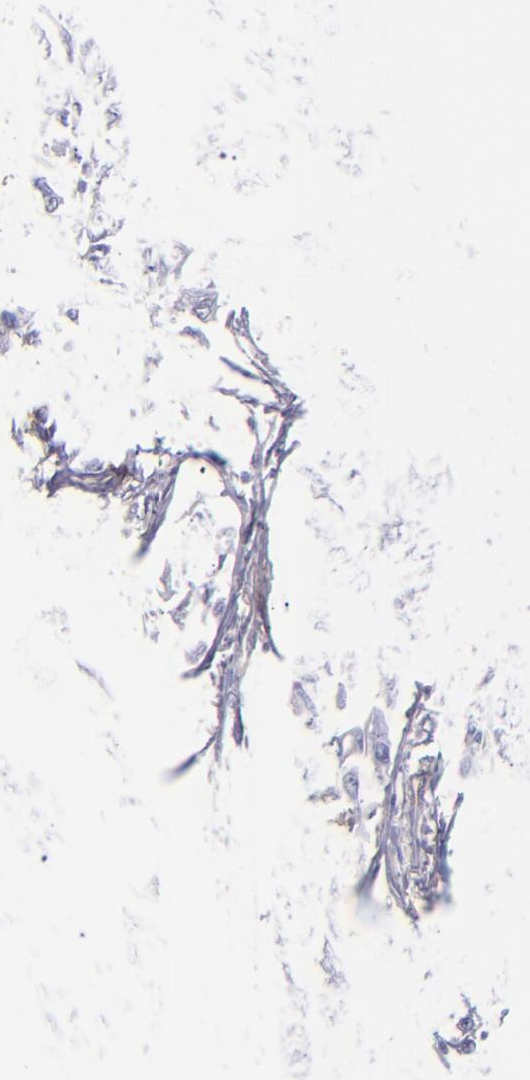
{"staining": {"intensity": "negative", "quantity": "none", "location": "none"}, "tissue": "lung cancer", "cell_type": "Tumor cells", "image_type": "cancer", "snomed": [{"axis": "morphology", "description": "Adenocarcinoma, NOS"}, {"axis": "topography", "description": "Lung"}], "caption": "This is an IHC photomicrograph of human lung cancer. There is no positivity in tumor cells.", "gene": "ENTPD1", "patient": {"sex": "male", "age": 64}}